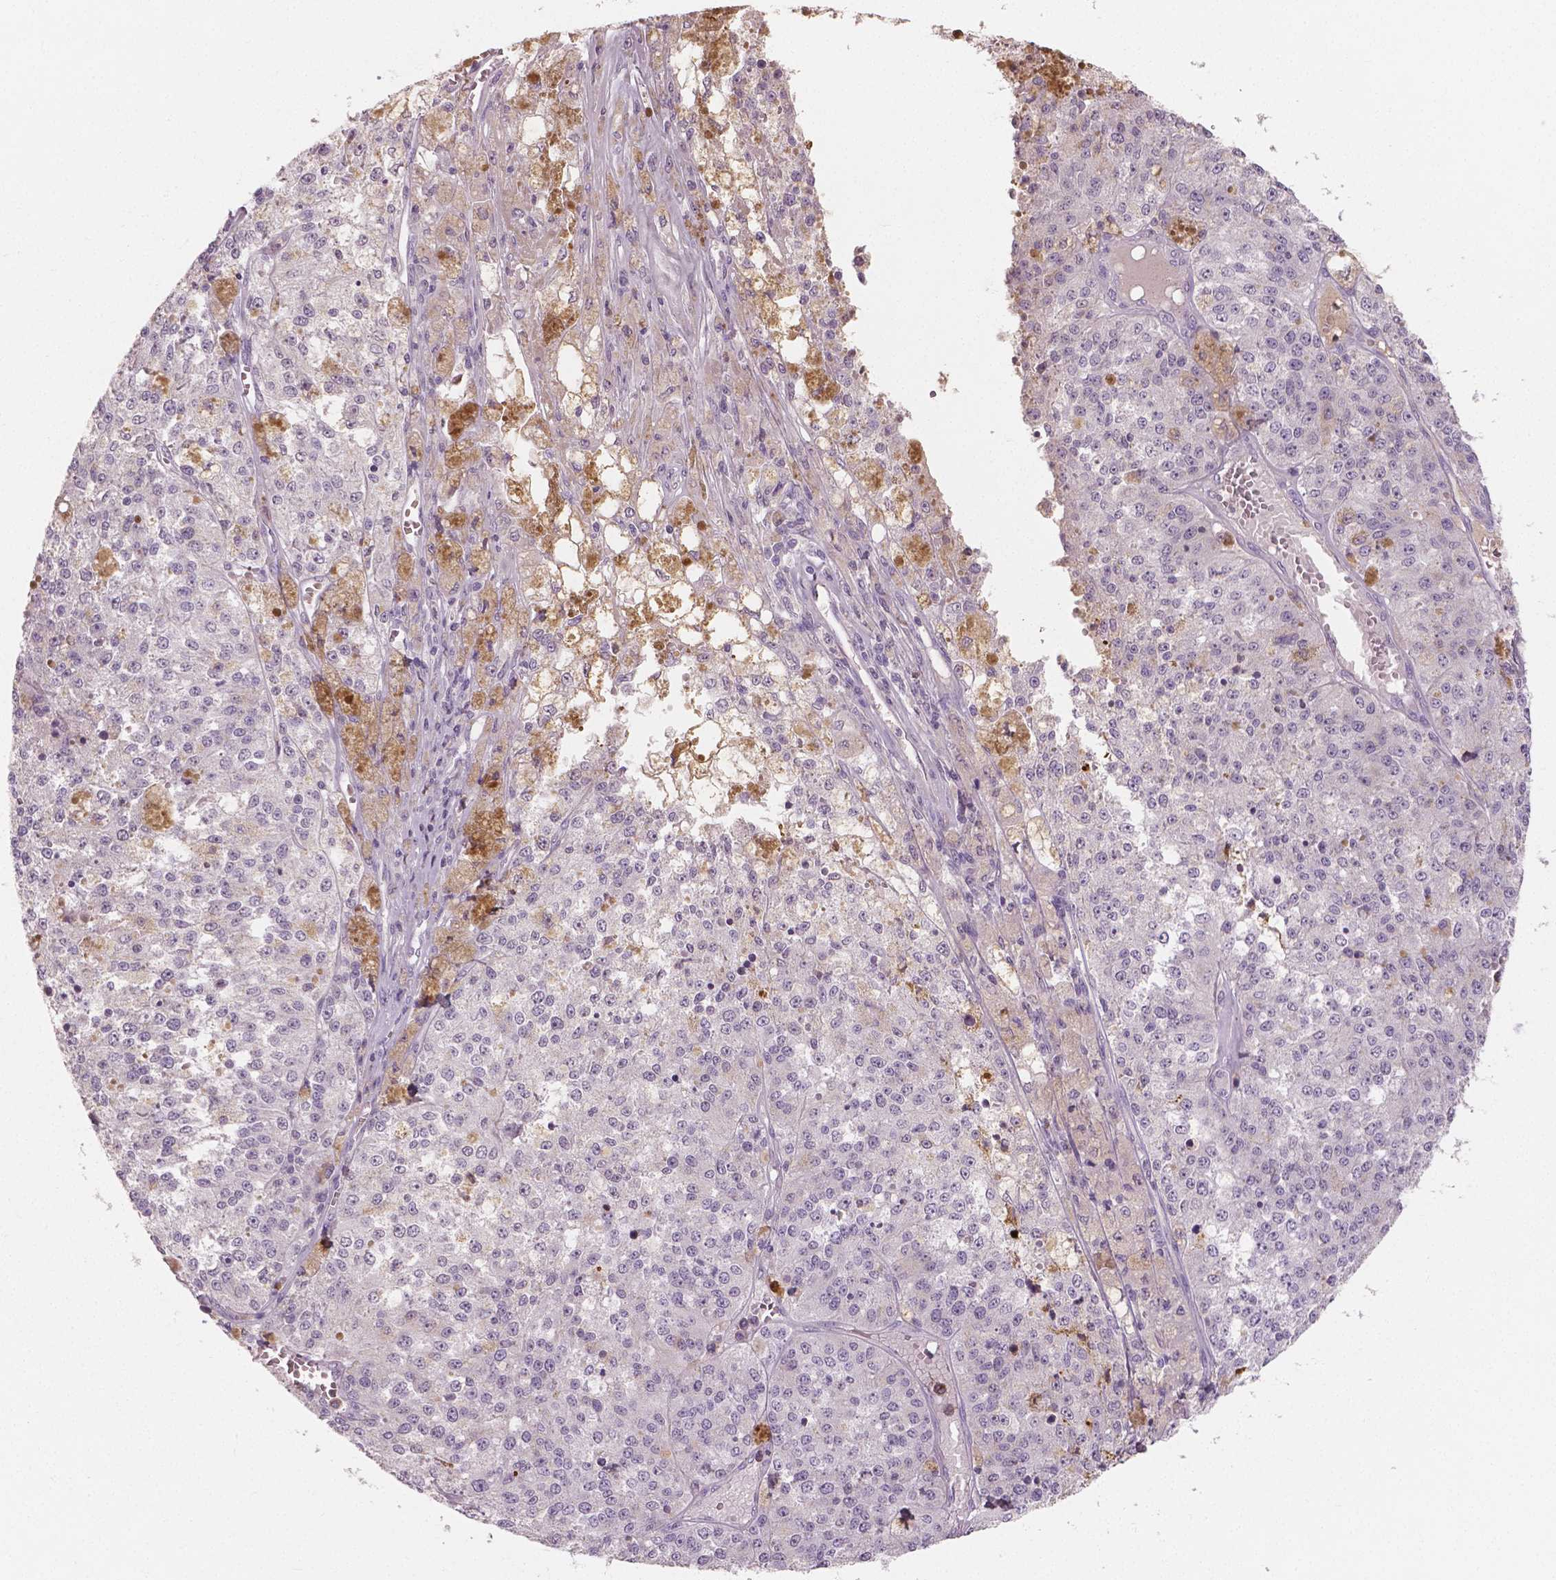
{"staining": {"intensity": "negative", "quantity": "none", "location": "none"}, "tissue": "melanoma", "cell_type": "Tumor cells", "image_type": "cancer", "snomed": [{"axis": "morphology", "description": "Malignant melanoma, Metastatic site"}, {"axis": "topography", "description": "Lymph node"}], "caption": "Tumor cells show no significant protein staining in malignant melanoma (metastatic site). (DAB IHC with hematoxylin counter stain).", "gene": "APOA4", "patient": {"sex": "female", "age": 64}}